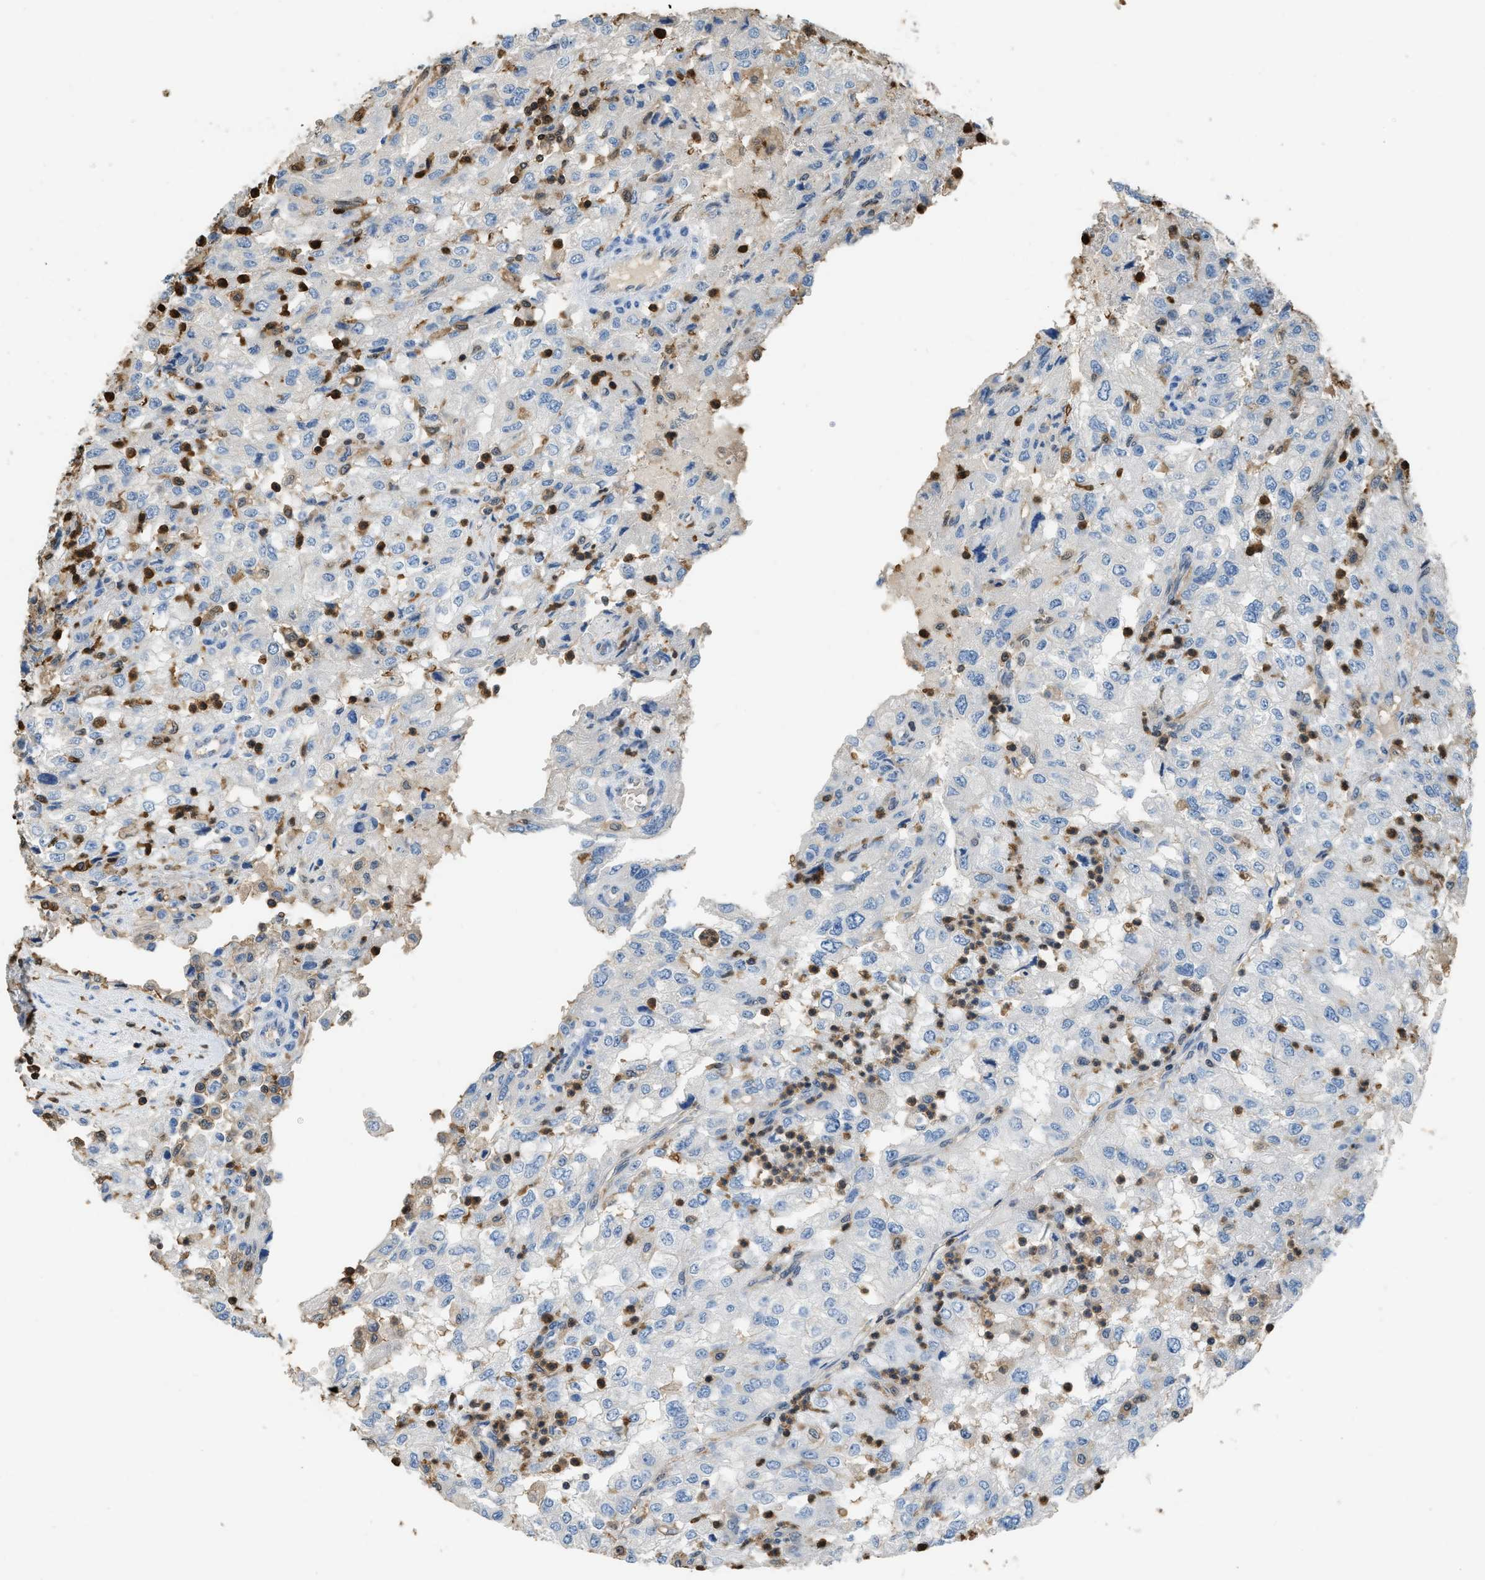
{"staining": {"intensity": "negative", "quantity": "none", "location": "none"}, "tissue": "renal cancer", "cell_type": "Tumor cells", "image_type": "cancer", "snomed": [{"axis": "morphology", "description": "Adenocarcinoma, NOS"}, {"axis": "topography", "description": "Kidney"}], "caption": "This is an IHC histopathology image of human renal cancer. There is no expression in tumor cells.", "gene": "ARHGDIB", "patient": {"sex": "female", "age": 54}}